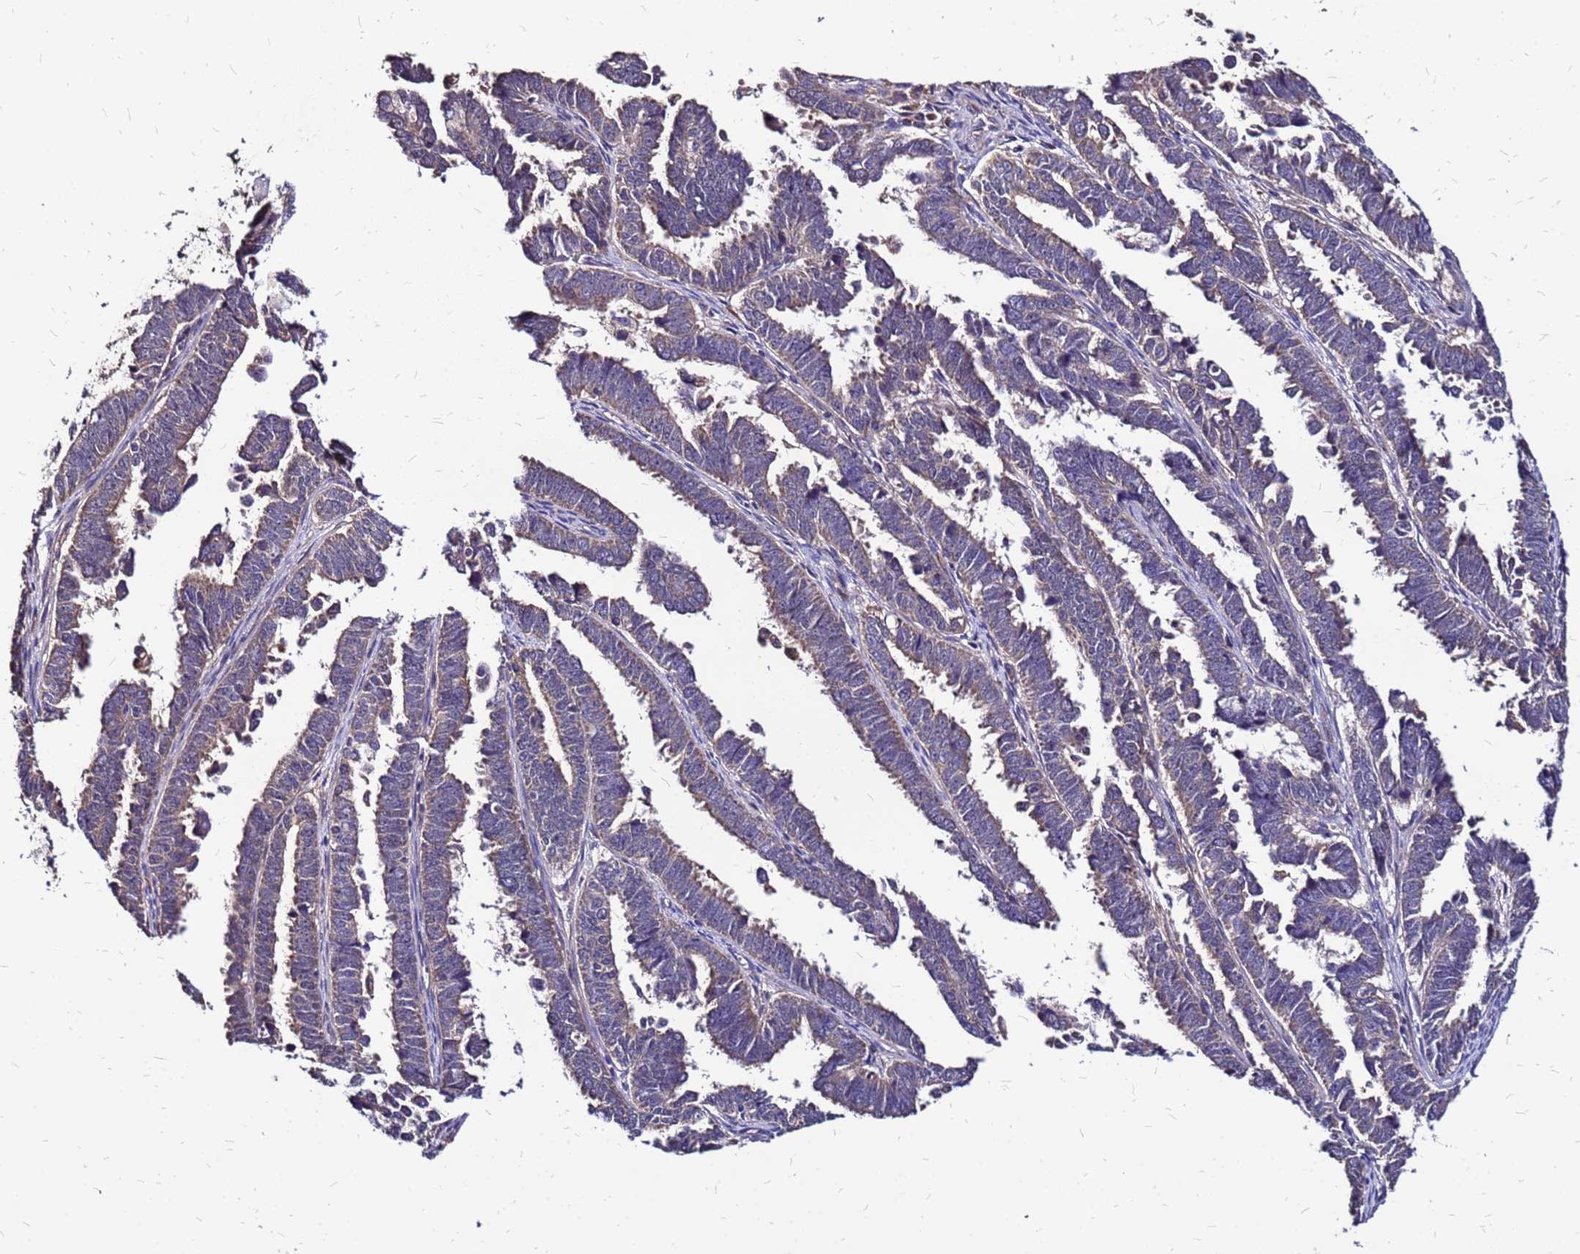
{"staining": {"intensity": "weak", "quantity": "25%-75%", "location": "cytoplasmic/membranous"}, "tissue": "endometrial cancer", "cell_type": "Tumor cells", "image_type": "cancer", "snomed": [{"axis": "morphology", "description": "Adenocarcinoma, NOS"}, {"axis": "topography", "description": "Endometrium"}], "caption": "Endometrial cancer (adenocarcinoma) stained with DAB (3,3'-diaminobenzidine) immunohistochemistry (IHC) displays low levels of weak cytoplasmic/membranous staining in approximately 25%-75% of tumor cells. (Brightfield microscopy of DAB IHC at high magnification).", "gene": "ARHGEF5", "patient": {"sex": "female", "age": 75}}